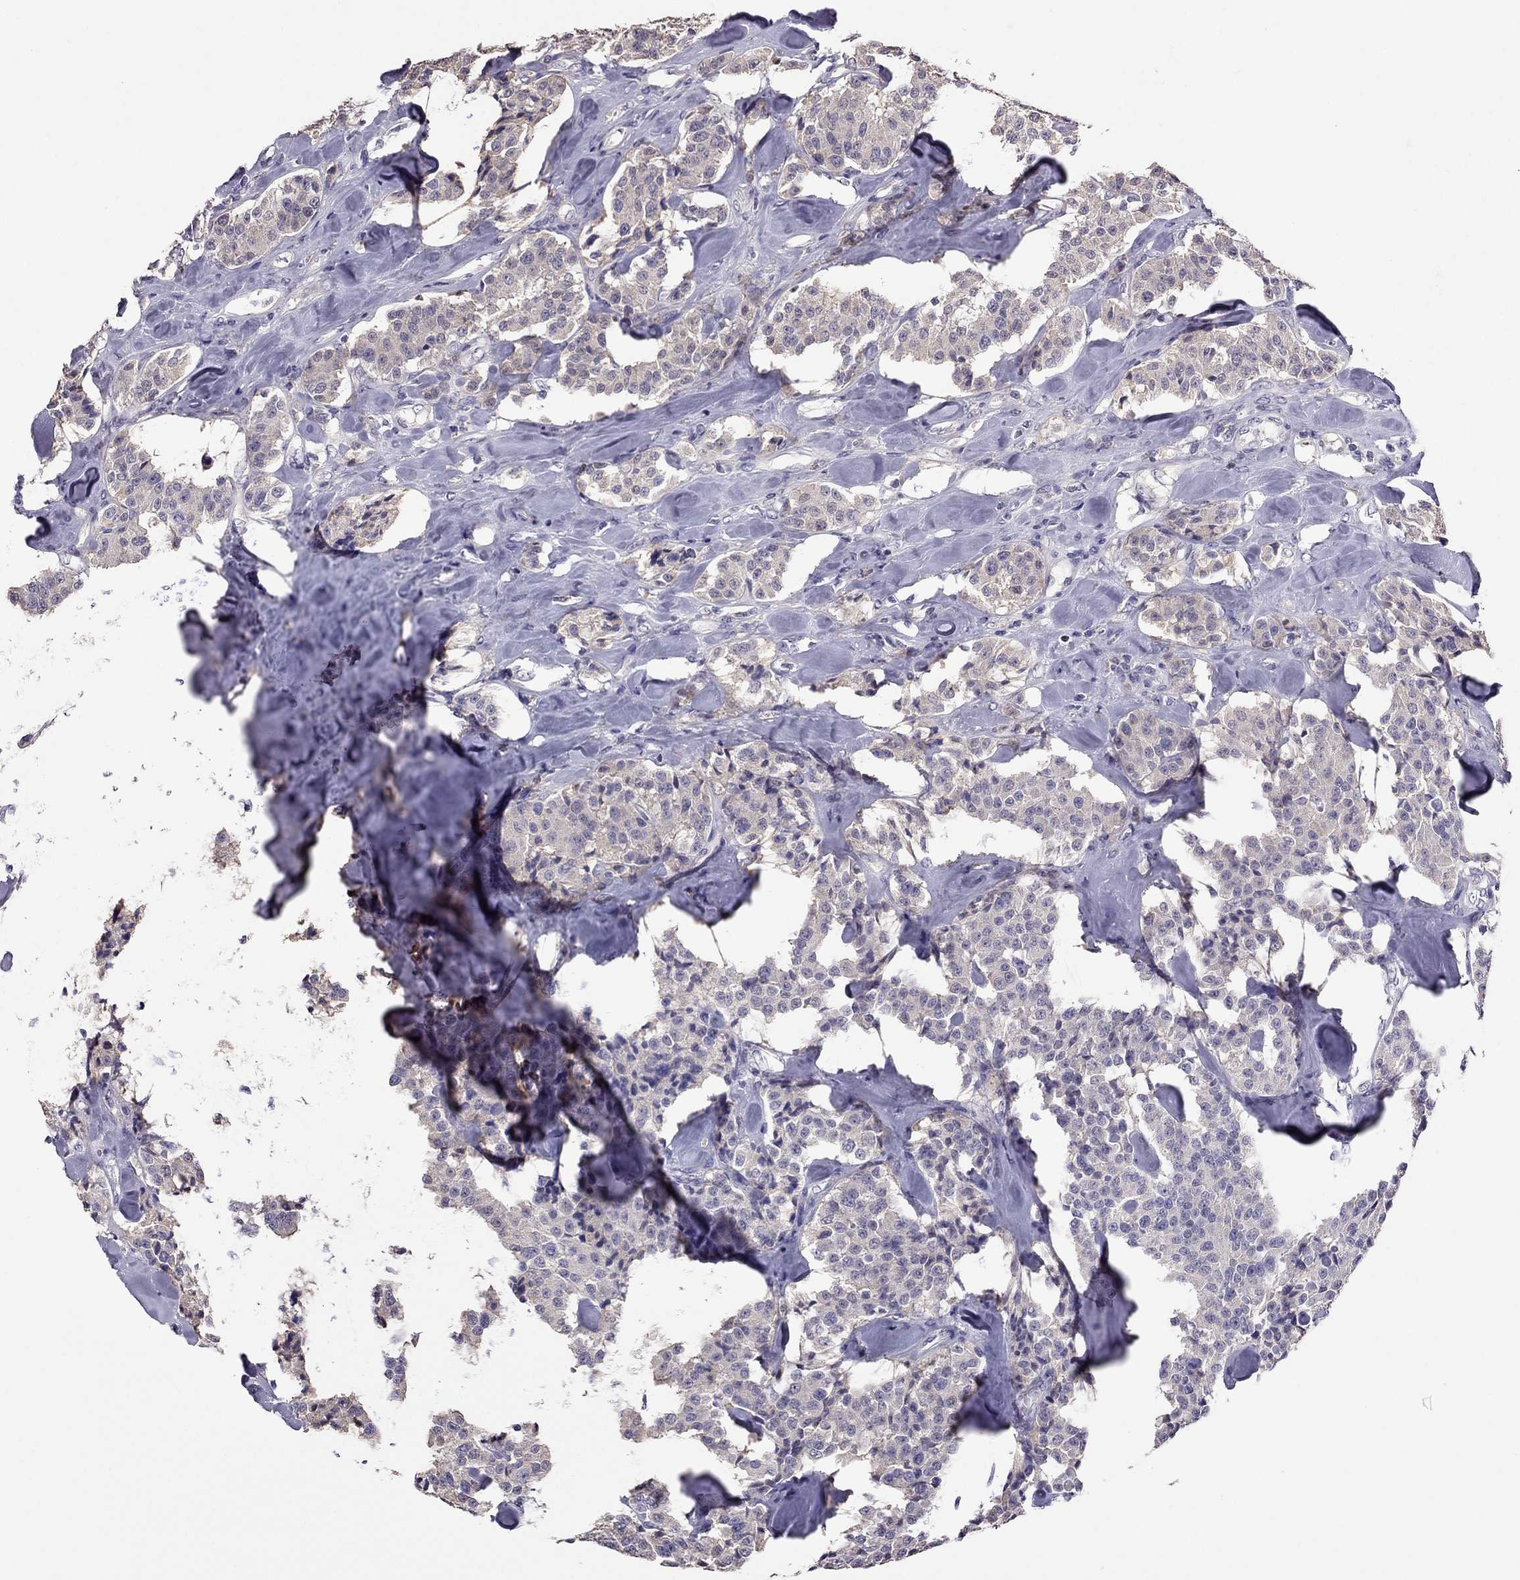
{"staining": {"intensity": "negative", "quantity": "none", "location": "none"}, "tissue": "carcinoid", "cell_type": "Tumor cells", "image_type": "cancer", "snomed": [{"axis": "morphology", "description": "Carcinoid, malignant, NOS"}, {"axis": "topography", "description": "Pancreas"}], "caption": "Carcinoid stained for a protein using IHC demonstrates no staining tumor cells.", "gene": "CDH9", "patient": {"sex": "male", "age": 41}}